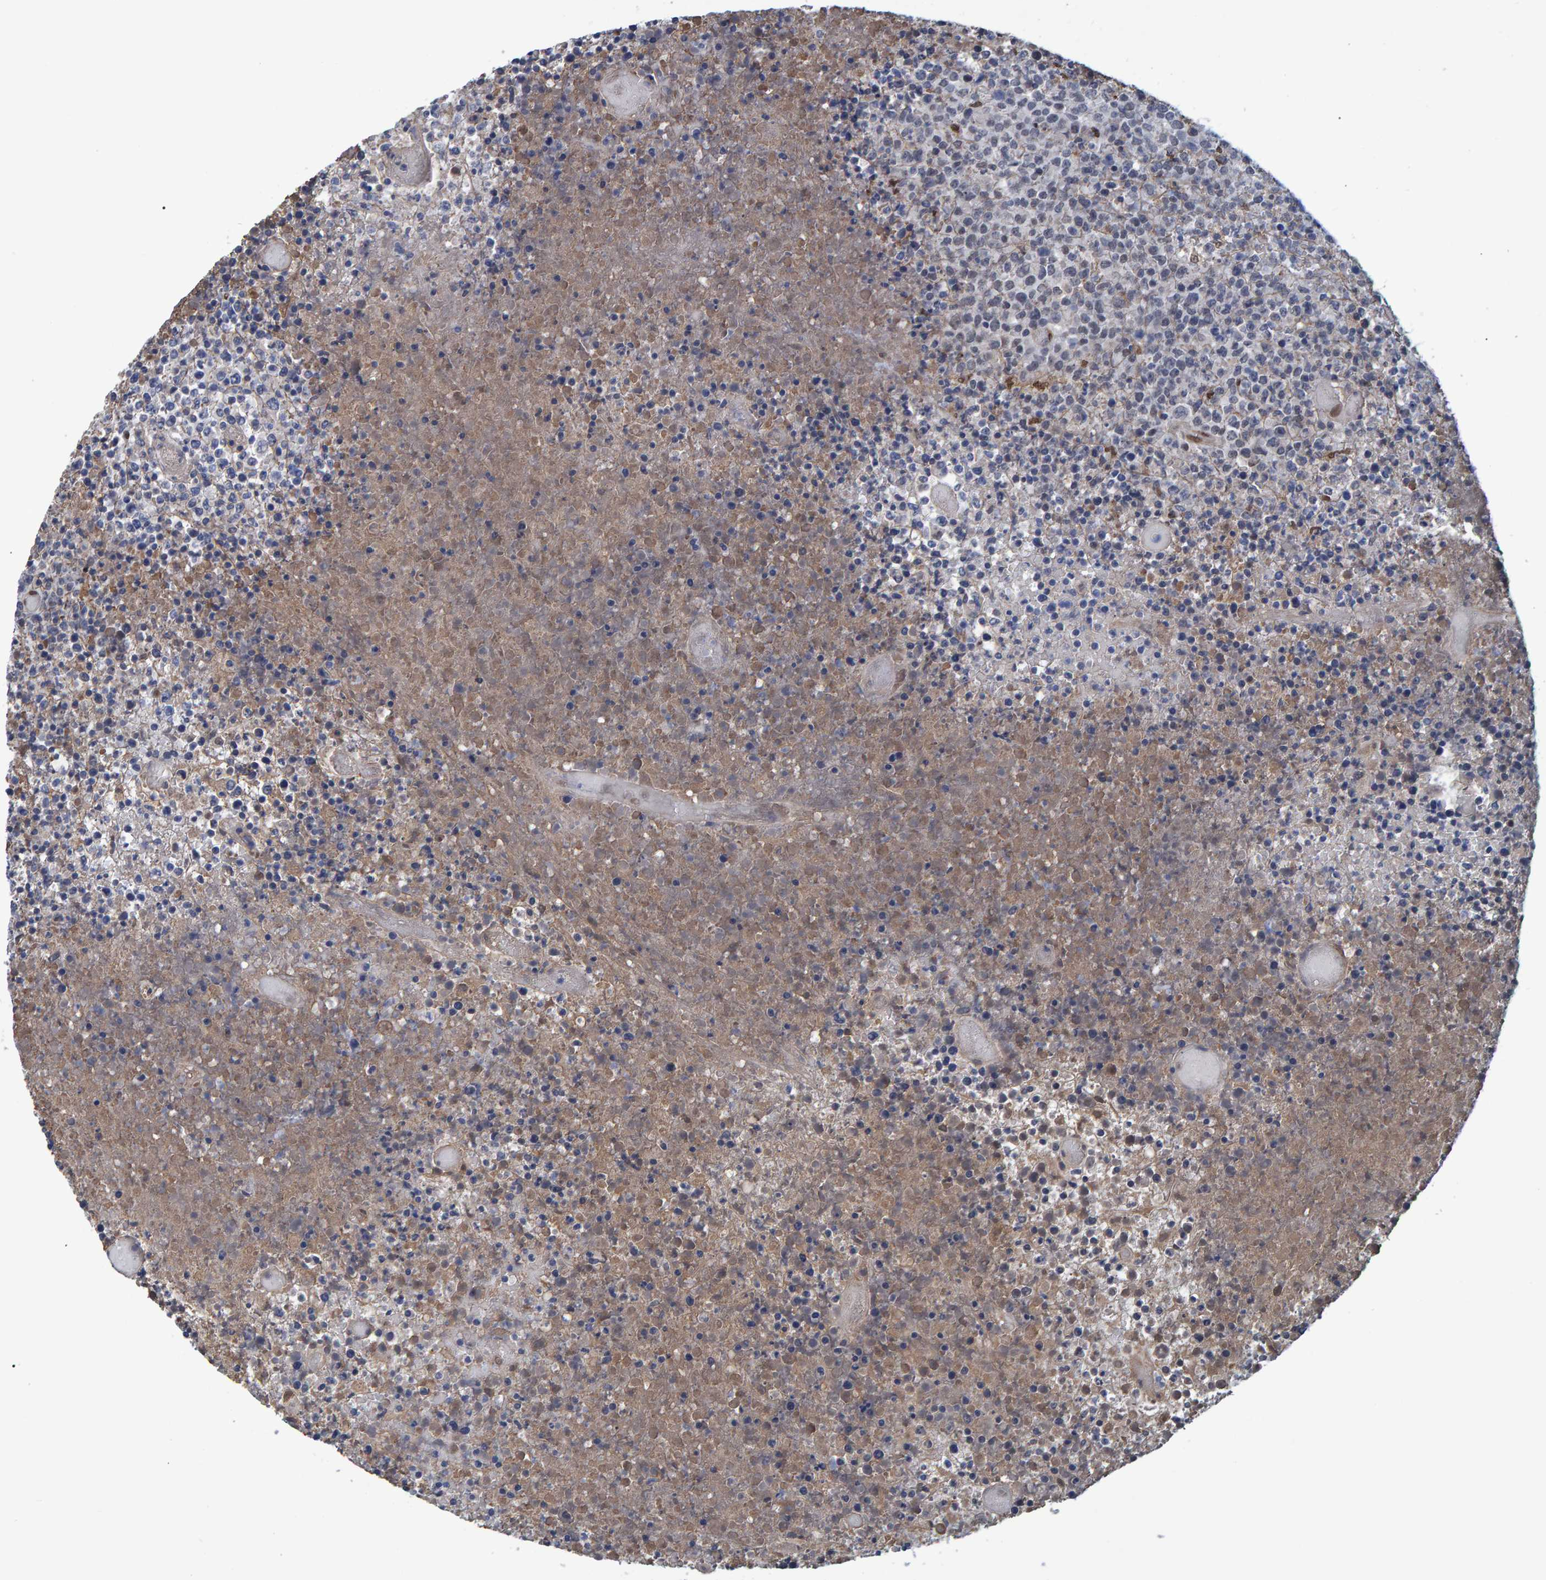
{"staining": {"intensity": "negative", "quantity": "none", "location": "none"}, "tissue": "lymphoma", "cell_type": "Tumor cells", "image_type": "cancer", "snomed": [{"axis": "morphology", "description": "Malignant lymphoma, non-Hodgkin's type, High grade"}, {"axis": "topography", "description": "Lymph node"}], "caption": "Image shows no protein expression in tumor cells of lymphoma tissue.", "gene": "QKI", "patient": {"sex": "male", "age": 13}}